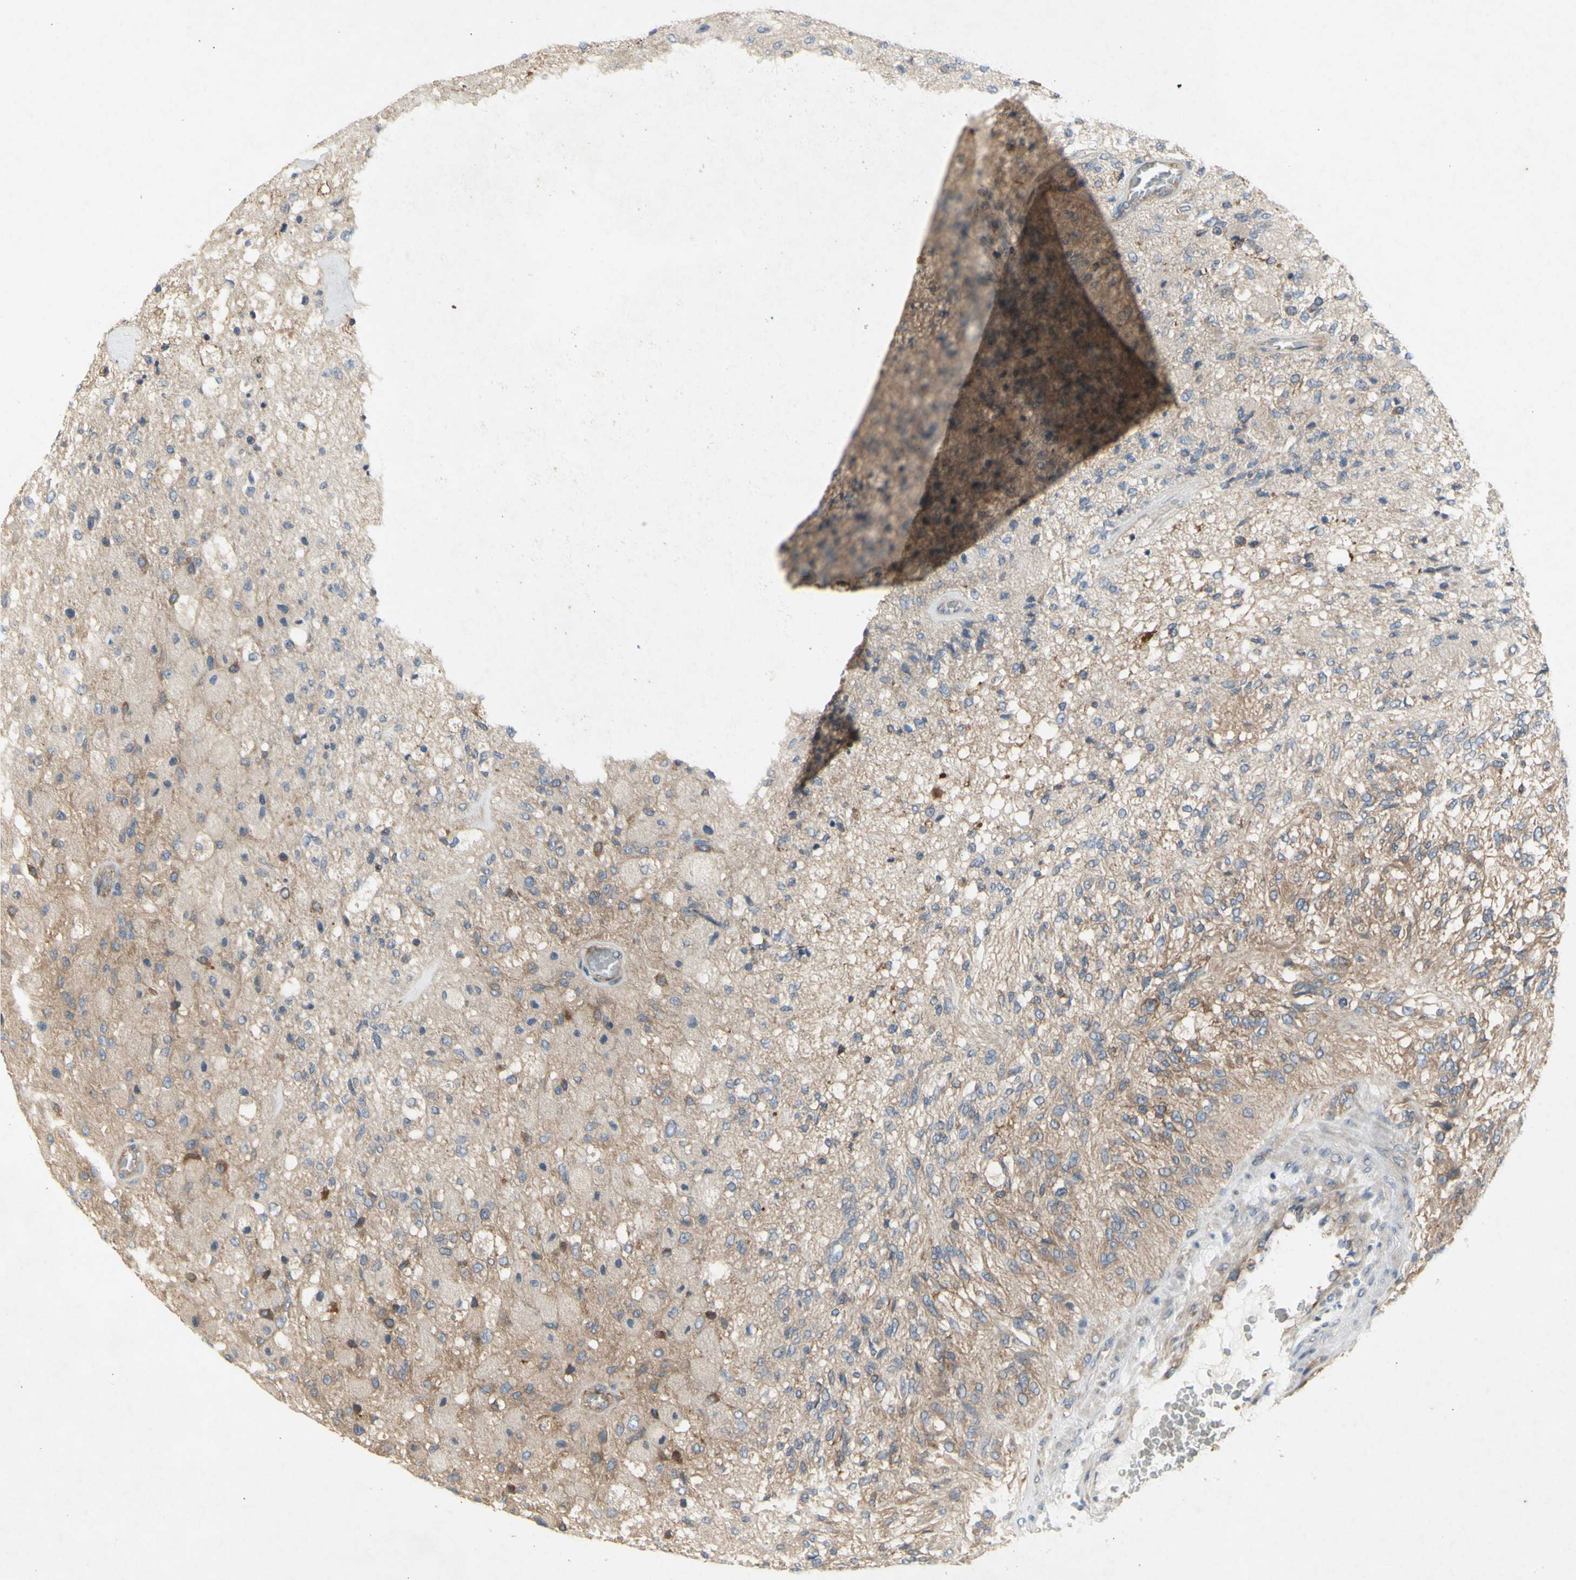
{"staining": {"intensity": "weak", "quantity": "25%-75%", "location": "cytoplasmic/membranous"}, "tissue": "glioma", "cell_type": "Tumor cells", "image_type": "cancer", "snomed": [{"axis": "morphology", "description": "Normal tissue, NOS"}, {"axis": "morphology", "description": "Glioma, malignant, High grade"}, {"axis": "topography", "description": "Cerebral cortex"}], "caption": "A high-resolution micrograph shows immunohistochemistry (IHC) staining of malignant glioma (high-grade), which exhibits weak cytoplasmic/membranous expression in about 25%-75% of tumor cells. The staining was performed using DAB to visualize the protein expression in brown, while the nuclei were stained in blue with hematoxylin (Magnification: 20x).", "gene": "KLC1", "patient": {"sex": "male", "age": 77}}